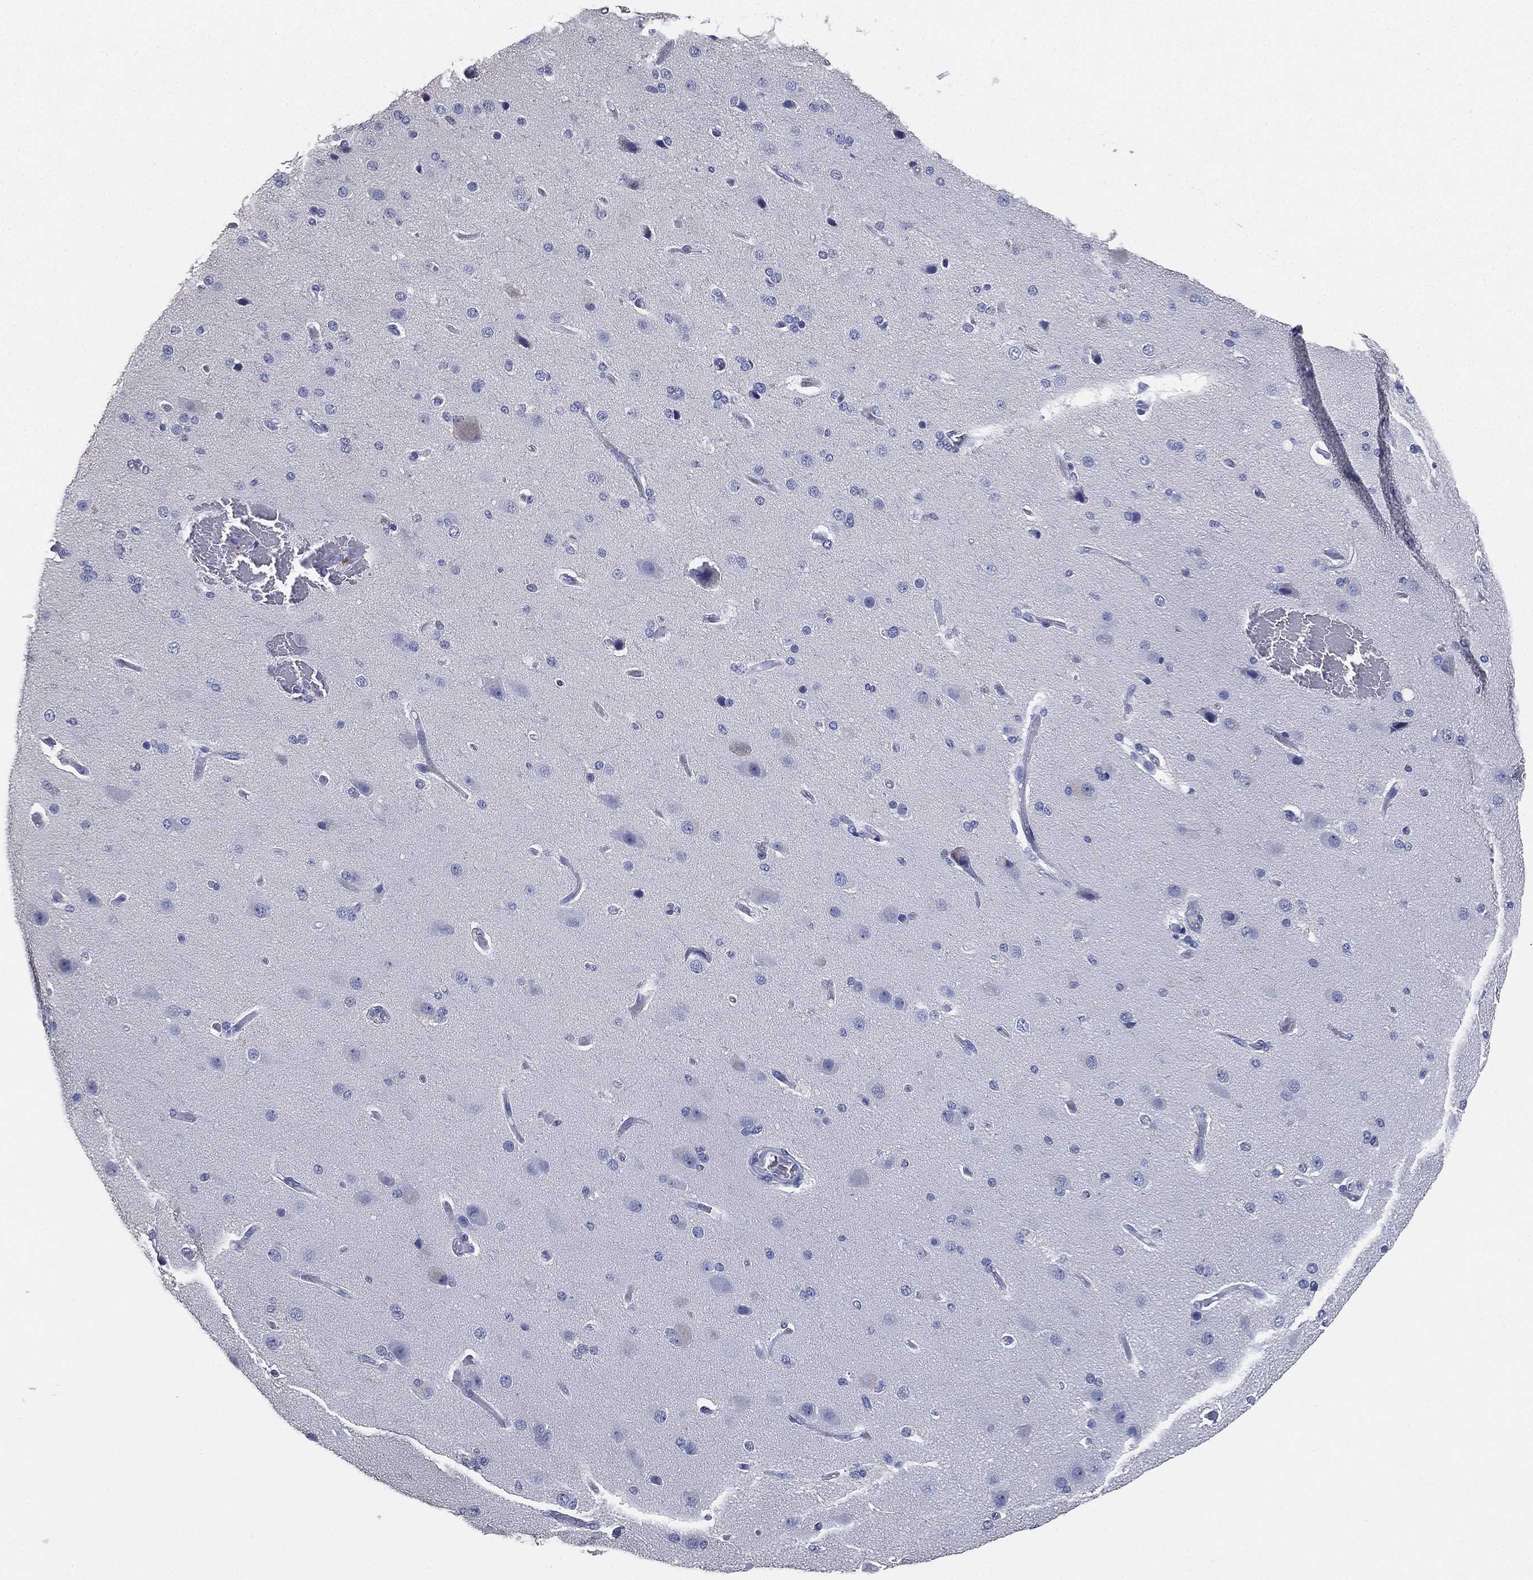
{"staining": {"intensity": "negative", "quantity": "none", "location": "none"}, "tissue": "cerebral cortex", "cell_type": "Endothelial cells", "image_type": "normal", "snomed": [{"axis": "morphology", "description": "Normal tissue, NOS"}, {"axis": "morphology", "description": "Glioma, malignant, High grade"}, {"axis": "topography", "description": "Cerebral cortex"}], "caption": "DAB immunohistochemical staining of normal cerebral cortex demonstrates no significant staining in endothelial cells.", "gene": "IYD", "patient": {"sex": "male", "age": 77}}